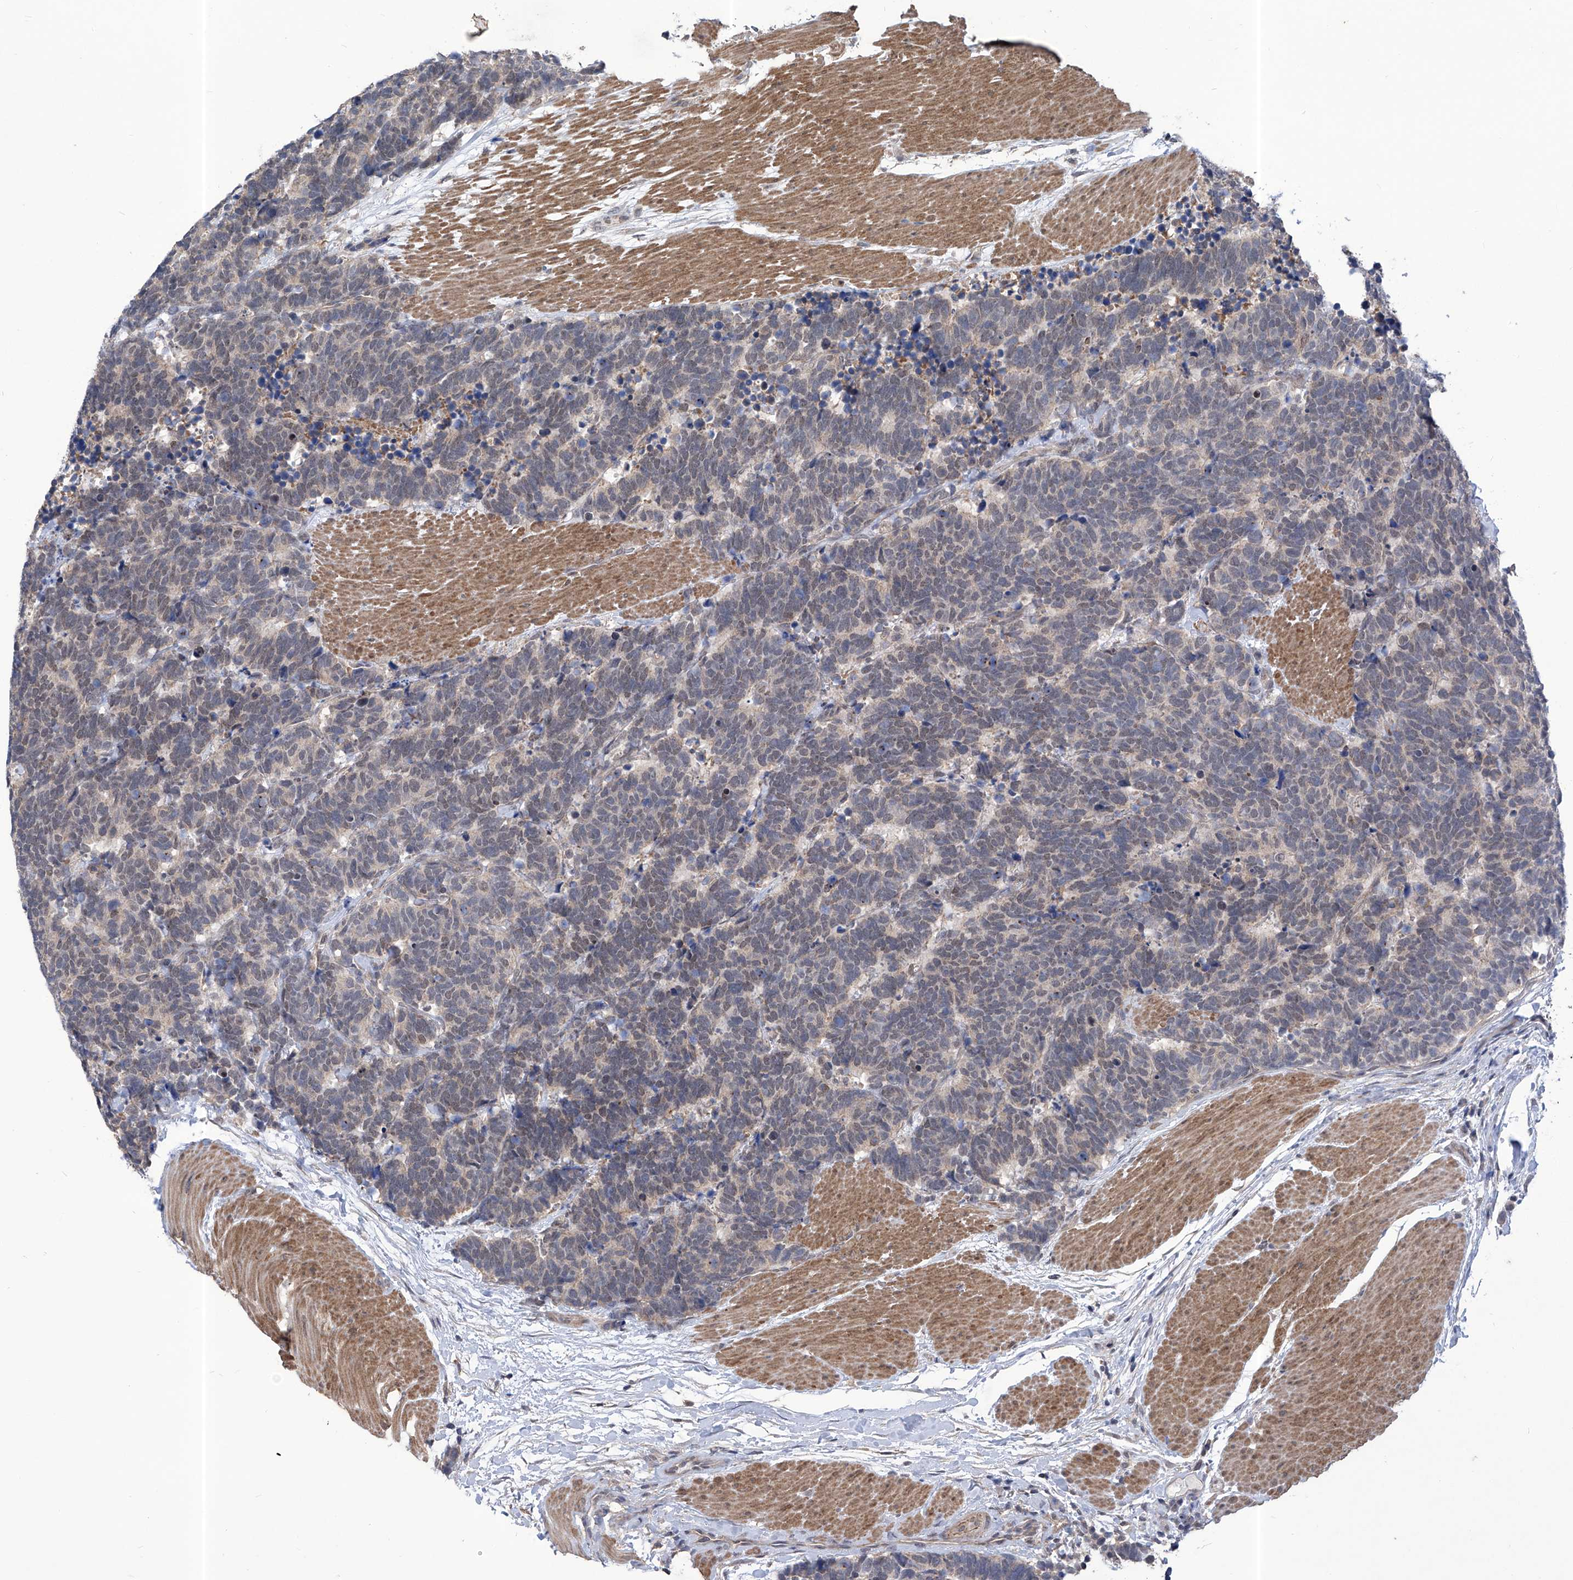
{"staining": {"intensity": "weak", "quantity": "<25%", "location": "nuclear"}, "tissue": "carcinoid", "cell_type": "Tumor cells", "image_type": "cancer", "snomed": [{"axis": "morphology", "description": "Carcinoma, NOS"}, {"axis": "morphology", "description": "Carcinoid, malignant, NOS"}, {"axis": "topography", "description": "Urinary bladder"}], "caption": "DAB (3,3'-diaminobenzidine) immunohistochemical staining of carcinoid (malignant) shows no significant positivity in tumor cells. Nuclei are stained in blue.", "gene": "KIFC2", "patient": {"sex": "male", "age": 57}}